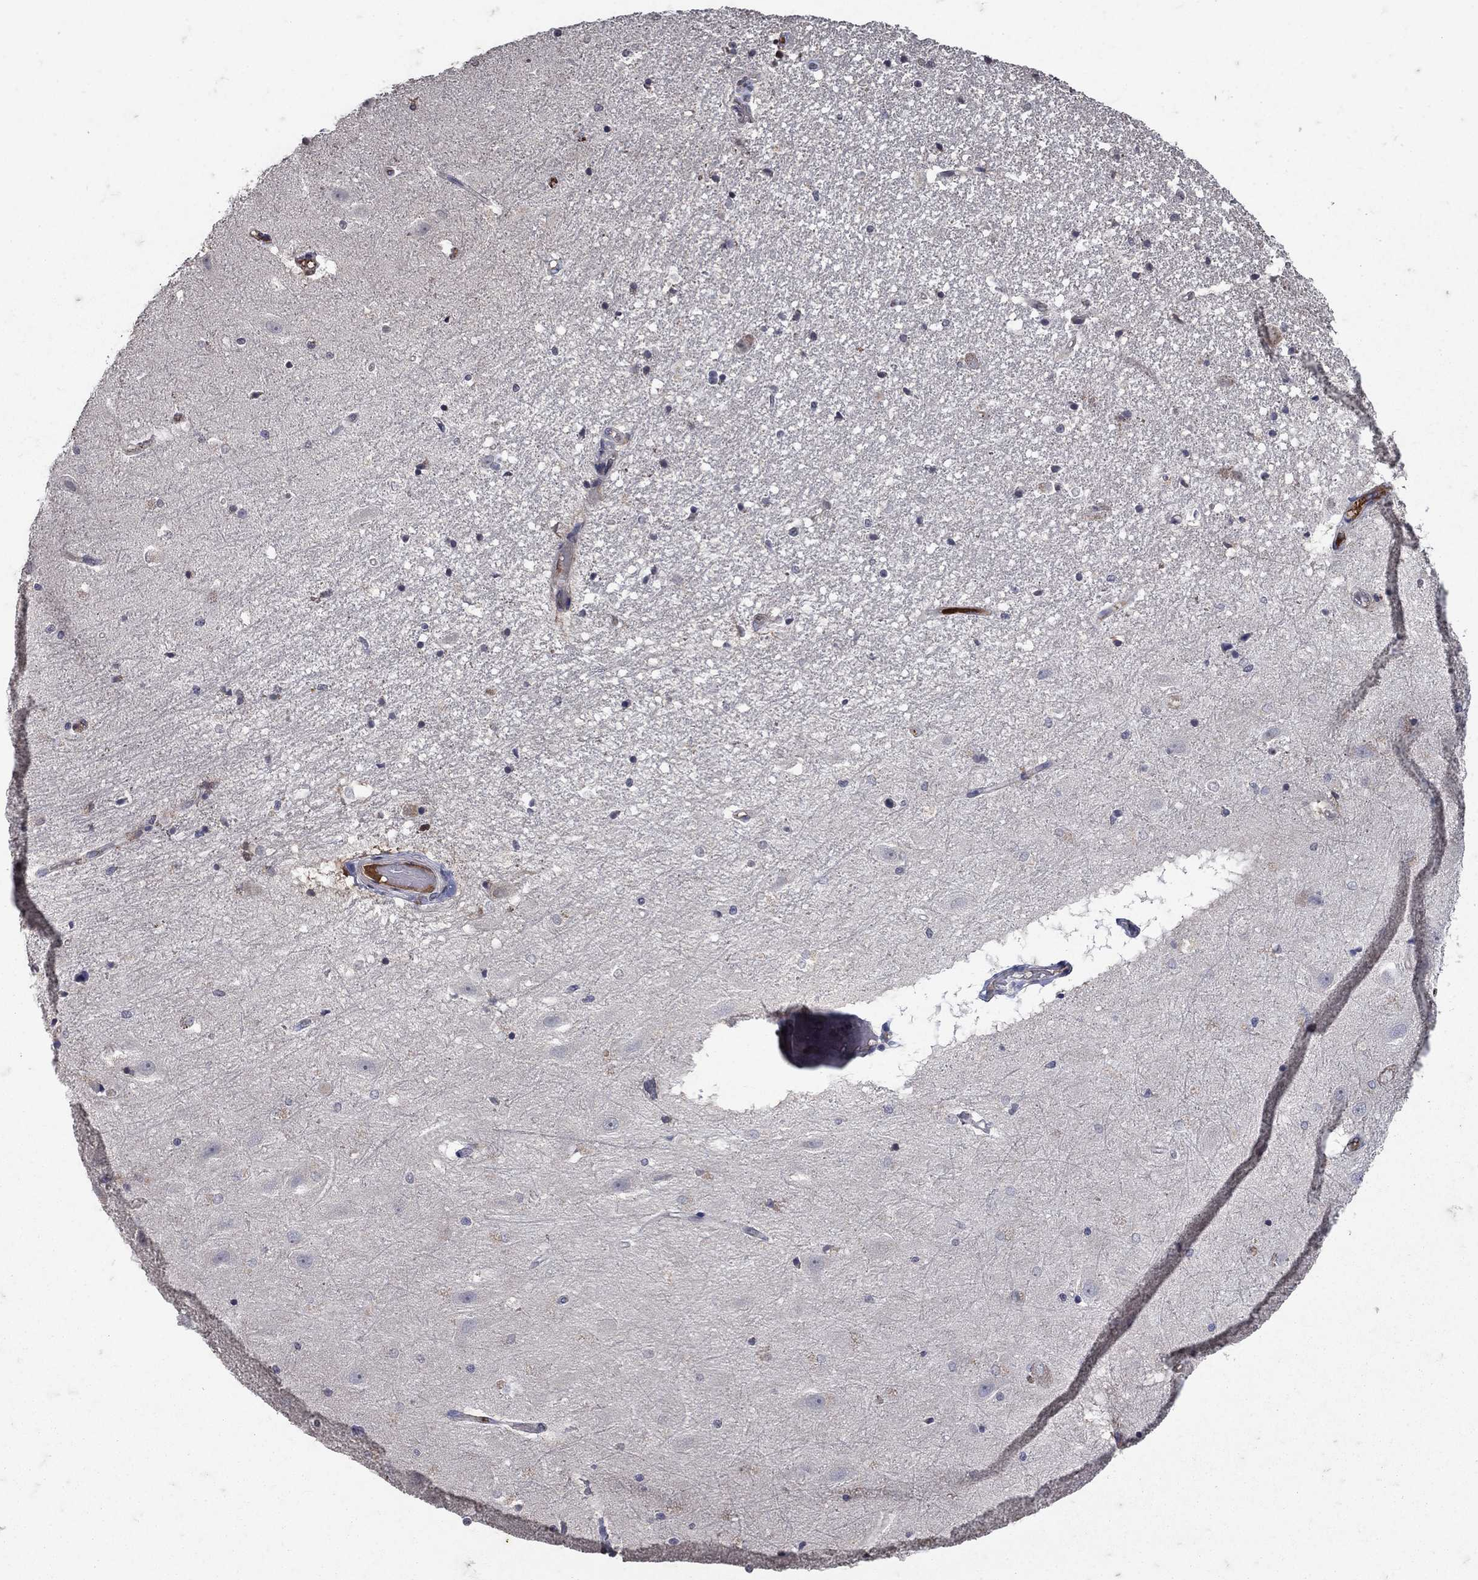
{"staining": {"intensity": "negative", "quantity": "none", "location": "none"}, "tissue": "hippocampus", "cell_type": "Glial cells", "image_type": "normal", "snomed": [{"axis": "morphology", "description": "Normal tissue, NOS"}, {"axis": "topography", "description": "Hippocampus"}], "caption": "Immunohistochemistry image of unremarkable hippocampus: hippocampus stained with DAB (3,3'-diaminobenzidine) demonstrates no significant protein positivity in glial cells. (DAB immunohistochemistry, high magnification).", "gene": "NPC2", "patient": {"sex": "male", "age": 49}}